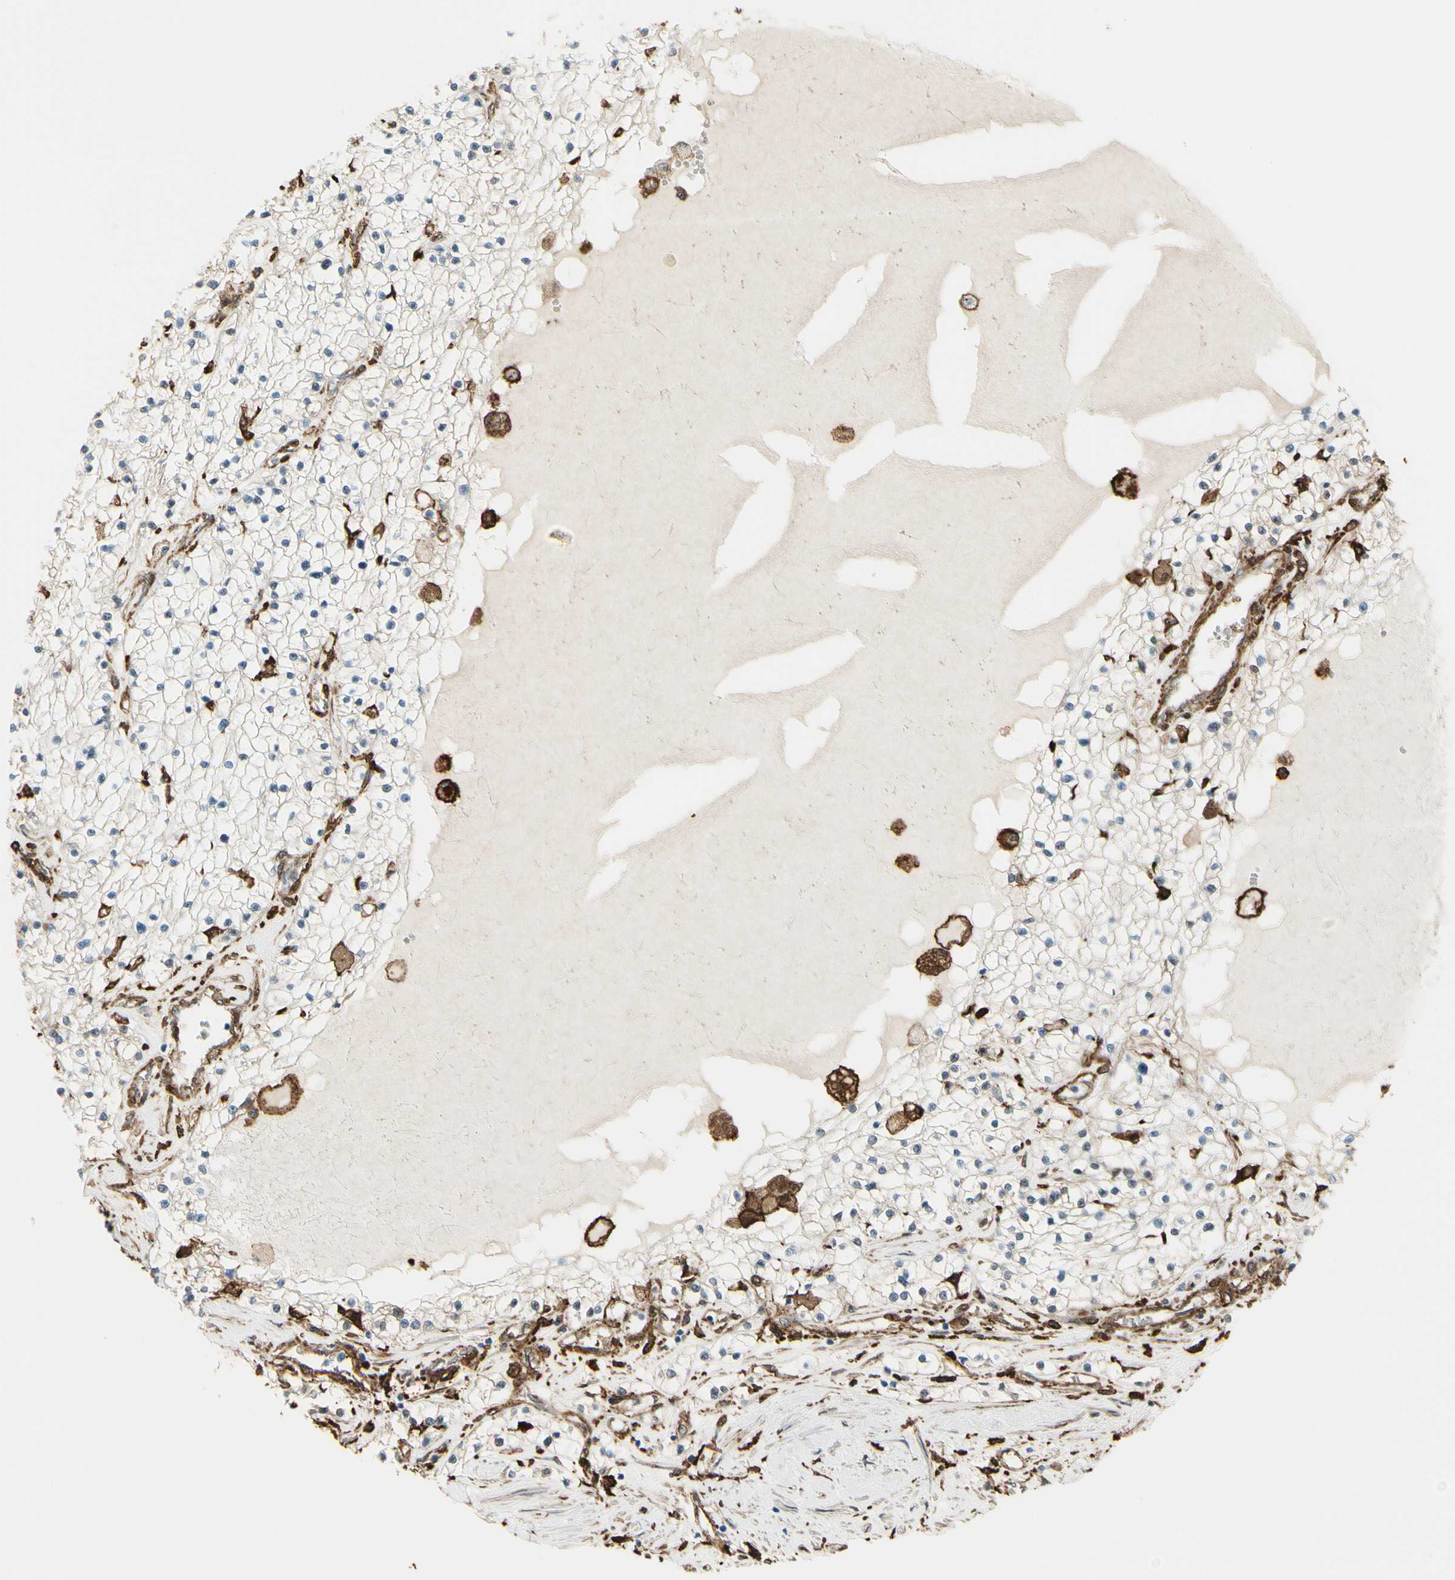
{"staining": {"intensity": "weak", "quantity": "25%-75%", "location": "cytoplasmic/membranous"}, "tissue": "renal cancer", "cell_type": "Tumor cells", "image_type": "cancer", "snomed": [{"axis": "morphology", "description": "Adenocarcinoma, NOS"}, {"axis": "topography", "description": "Kidney"}], "caption": "High-magnification brightfield microscopy of renal cancer stained with DAB (brown) and counterstained with hematoxylin (blue). tumor cells exhibit weak cytoplasmic/membranous positivity is appreciated in approximately25%-75% of cells.", "gene": "GSN", "patient": {"sex": "male", "age": 68}}